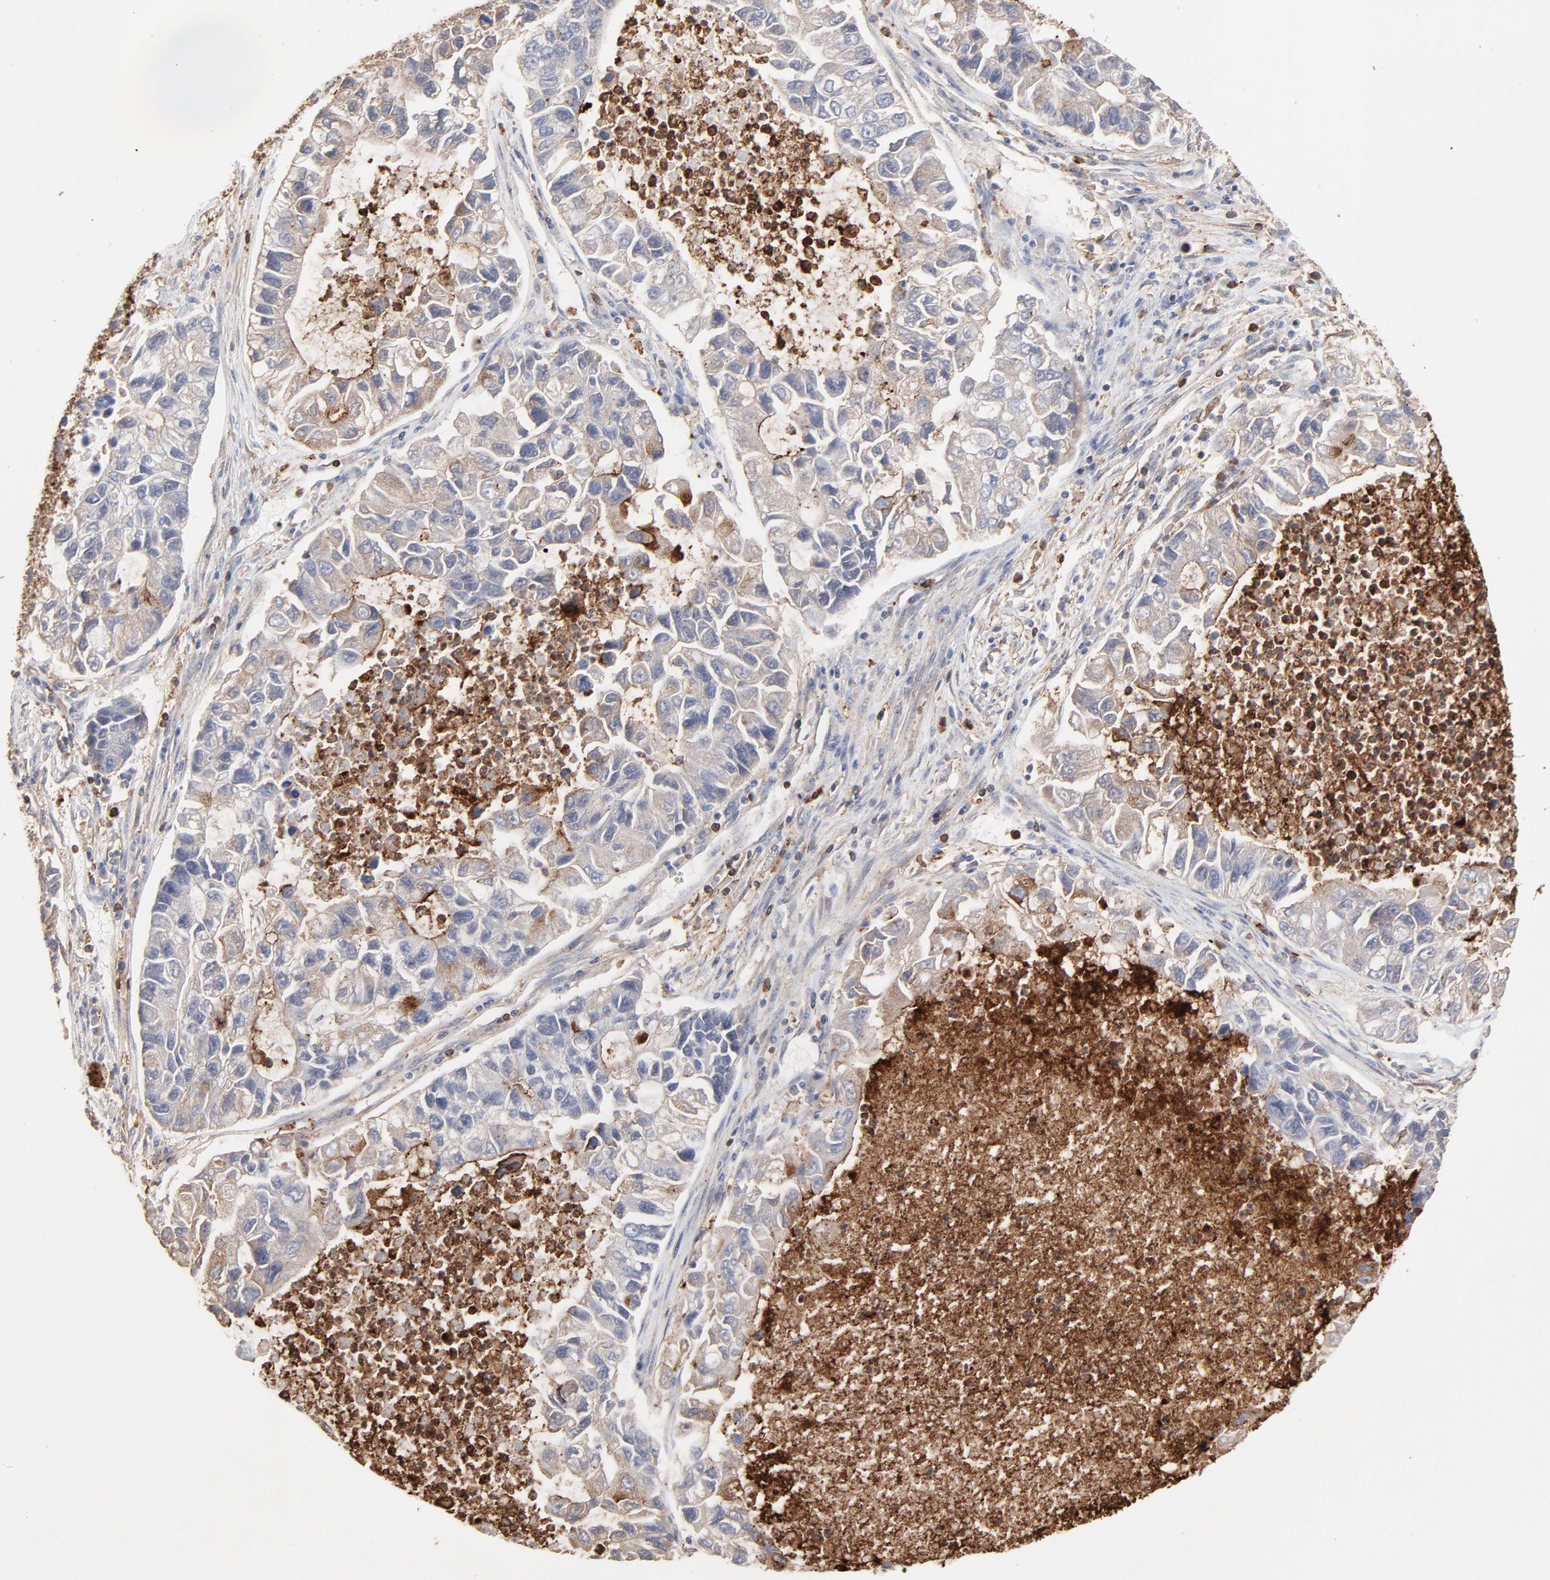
{"staining": {"intensity": "negative", "quantity": "none", "location": "none"}, "tissue": "lung cancer", "cell_type": "Tumor cells", "image_type": "cancer", "snomed": [{"axis": "morphology", "description": "Adenocarcinoma, NOS"}, {"axis": "topography", "description": "Lung"}], "caption": "Immunohistochemical staining of human adenocarcinoma (lung) displays no significant expression in tumor cells. (DAB immunohistochemistry (IHC), high magnification).", "gene": "SLC6A14", "patient": {"sex": "female", "age": 51}}